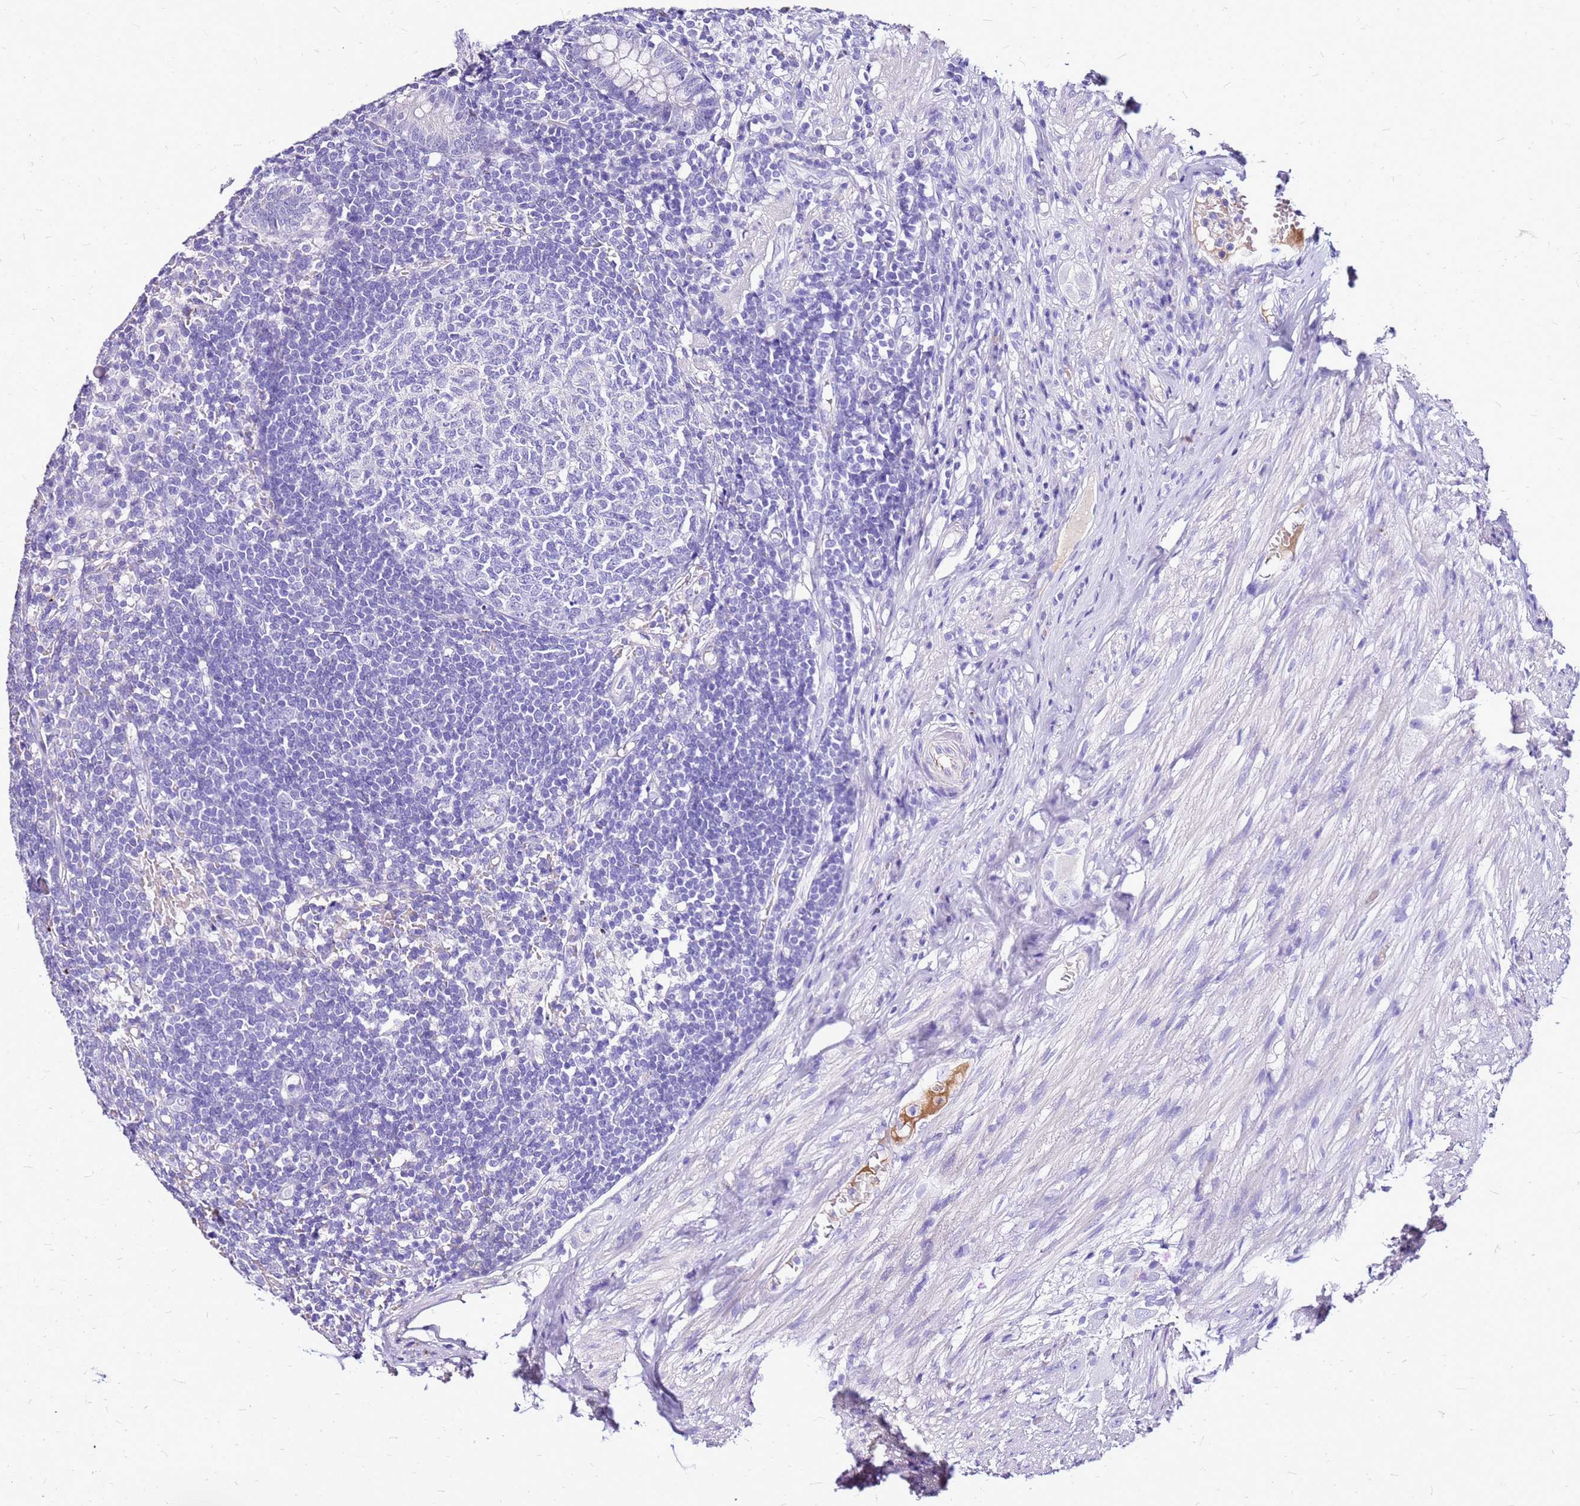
{"staining": {"intensity": "negative", "quantity": "none", "location": "none"}, "tissue": "appendix", "cell_type": "Glandular cells", "image_type": "normal", "snomed": [{"axis": "morphology", "description": "Normal tissue, NOS"}, {"axis": "topography", "description": "Appendix"}], "caption": "DAB (3,3'-diaminobenzidine) immunohistochemical staining of benign appendix demonstrates no significant staining in glandular cells.", "gene": "DCDC2B", "patient": {"sex": "male", "age": 83}}